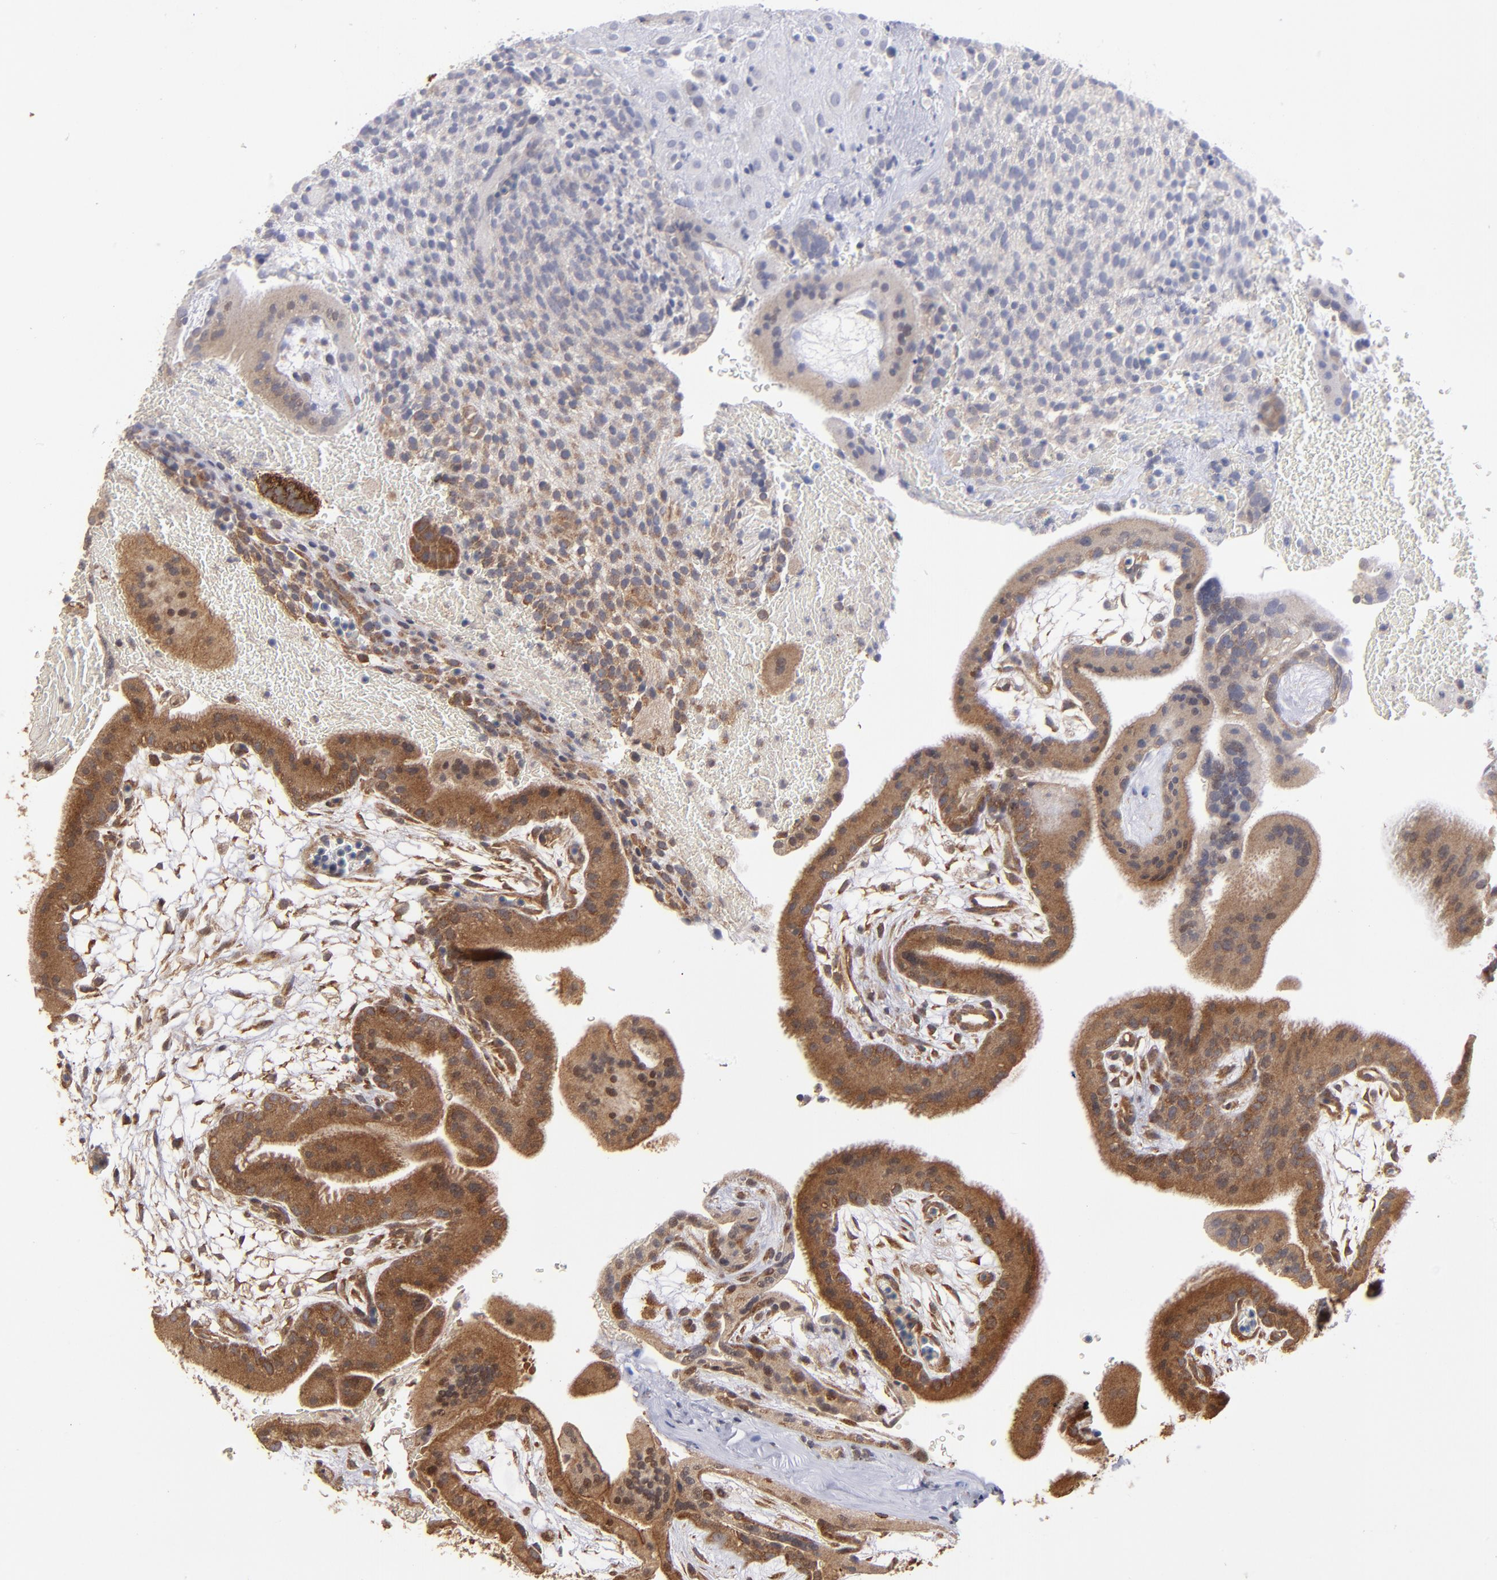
{"staining": {"intensity": "negative", "quantity": "none", "location": "none"}, "tissue": "placenta", "cell_type": "Decidual cells", "image_type": "normal", "snomed": [{"axis": "morphology", "description": "Normal tissue, NOS"}, {"axis": "topography", "description": "Placenta"}], "caption": "Immunohistochemistry photomicrograph of normal placenta stained for a protein (brown), which shows no staining in decidual cells.", "gene": "BDKRB1", "patient": {"sex": "female", "age": 19}}